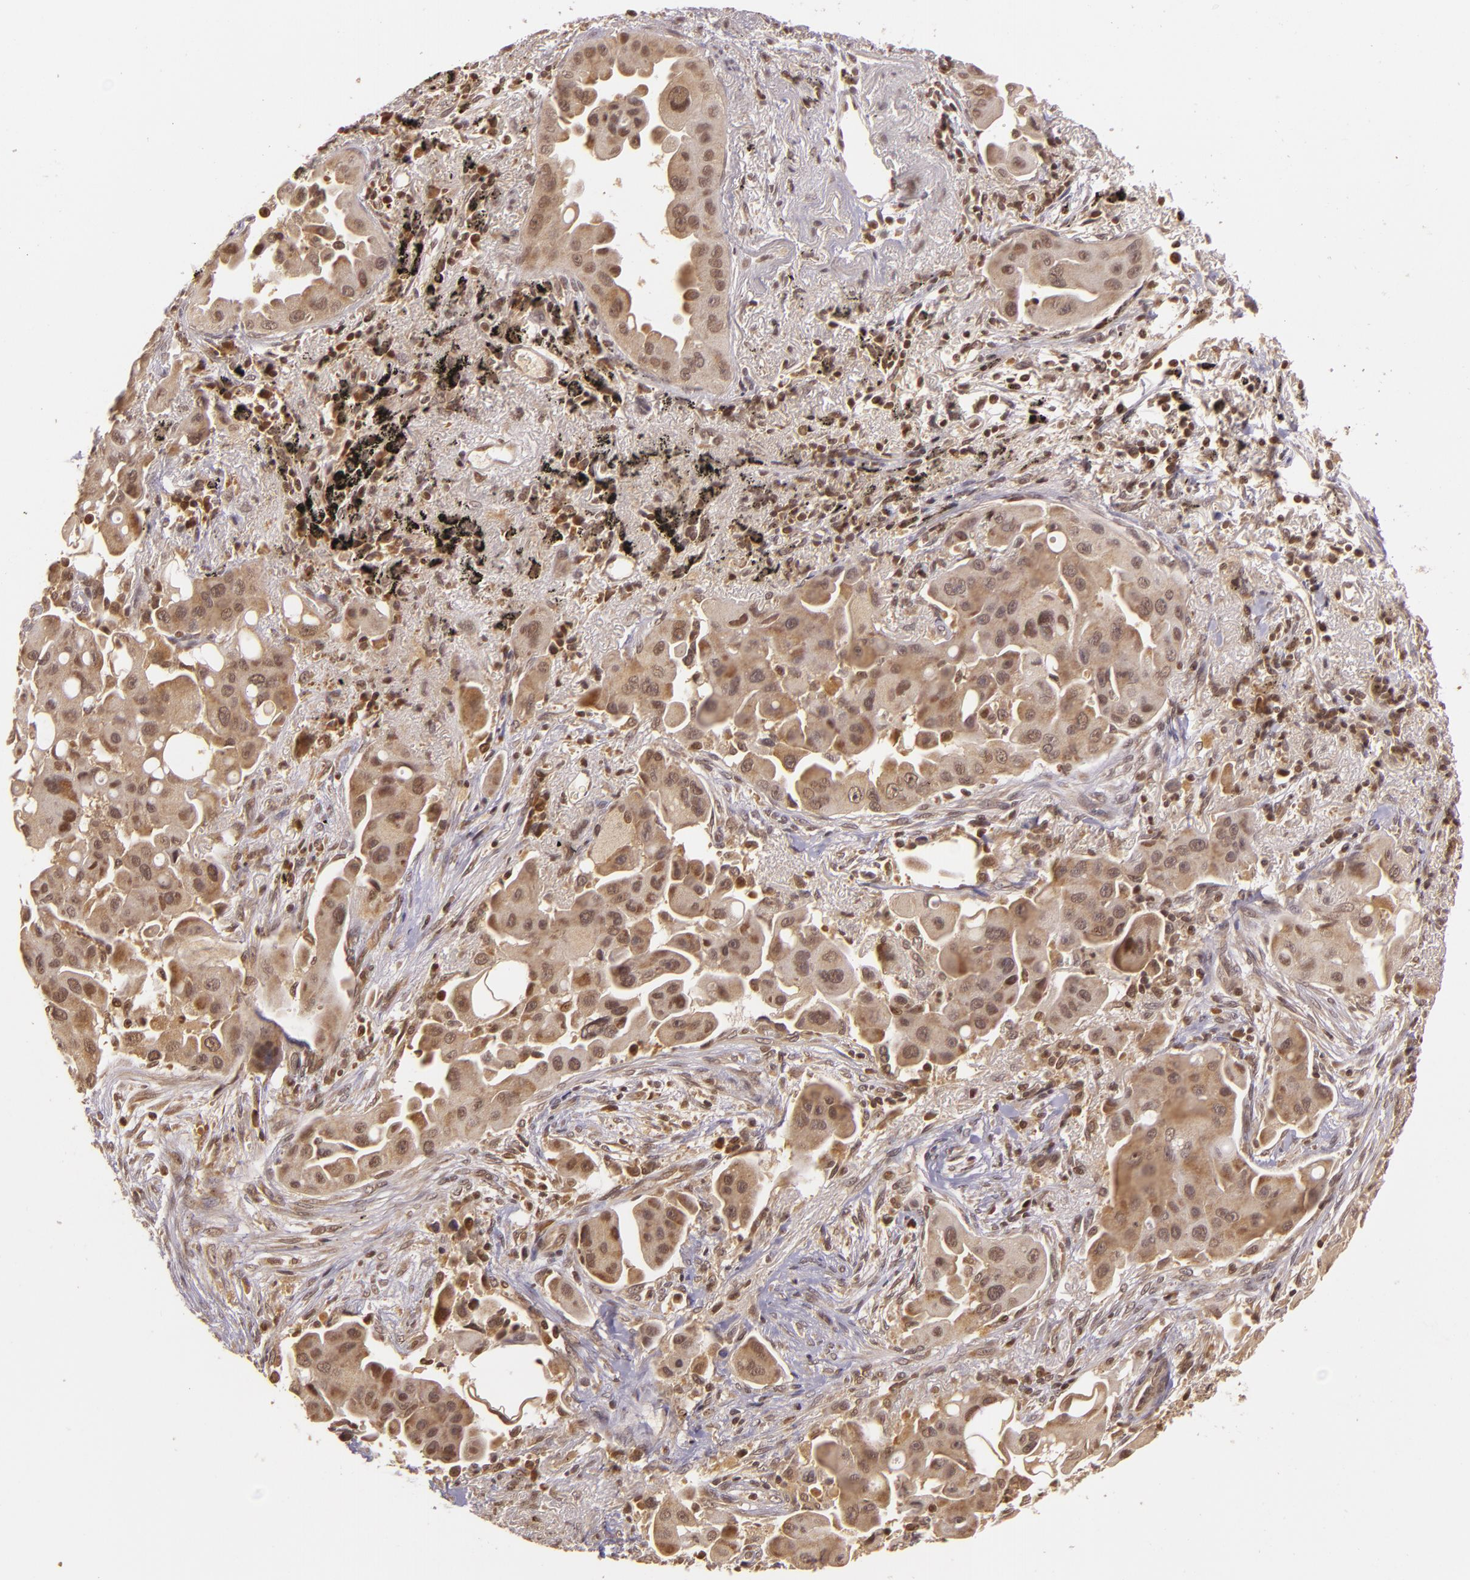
{"staining": {"intensity": "weak", "quantity": "25%-75%", "location": "cytoplasmic/membranous,nuclear"}, "tissue": "lung cancer", "cell_type": "Tumor cells", "image_type": "cancer", "snomed": [{"axis": "morphology", "description": "Adenocarcinoma, NOS"}, {"axis": "topography", "description": "Lung"}], "caption": "Adenocarcinoma (lung) stained for a protein displays weak cytoplasmic/membranous and nuclear positivity in tumor cells. Using DAB (3,3'-diaminobenzidine) (brown) and hematoxylin (blue) stains, captured at high magnification using brightfield microscopy.", "gene": "TXNRD2", "patient": {"sex": "male", "age": 68}}